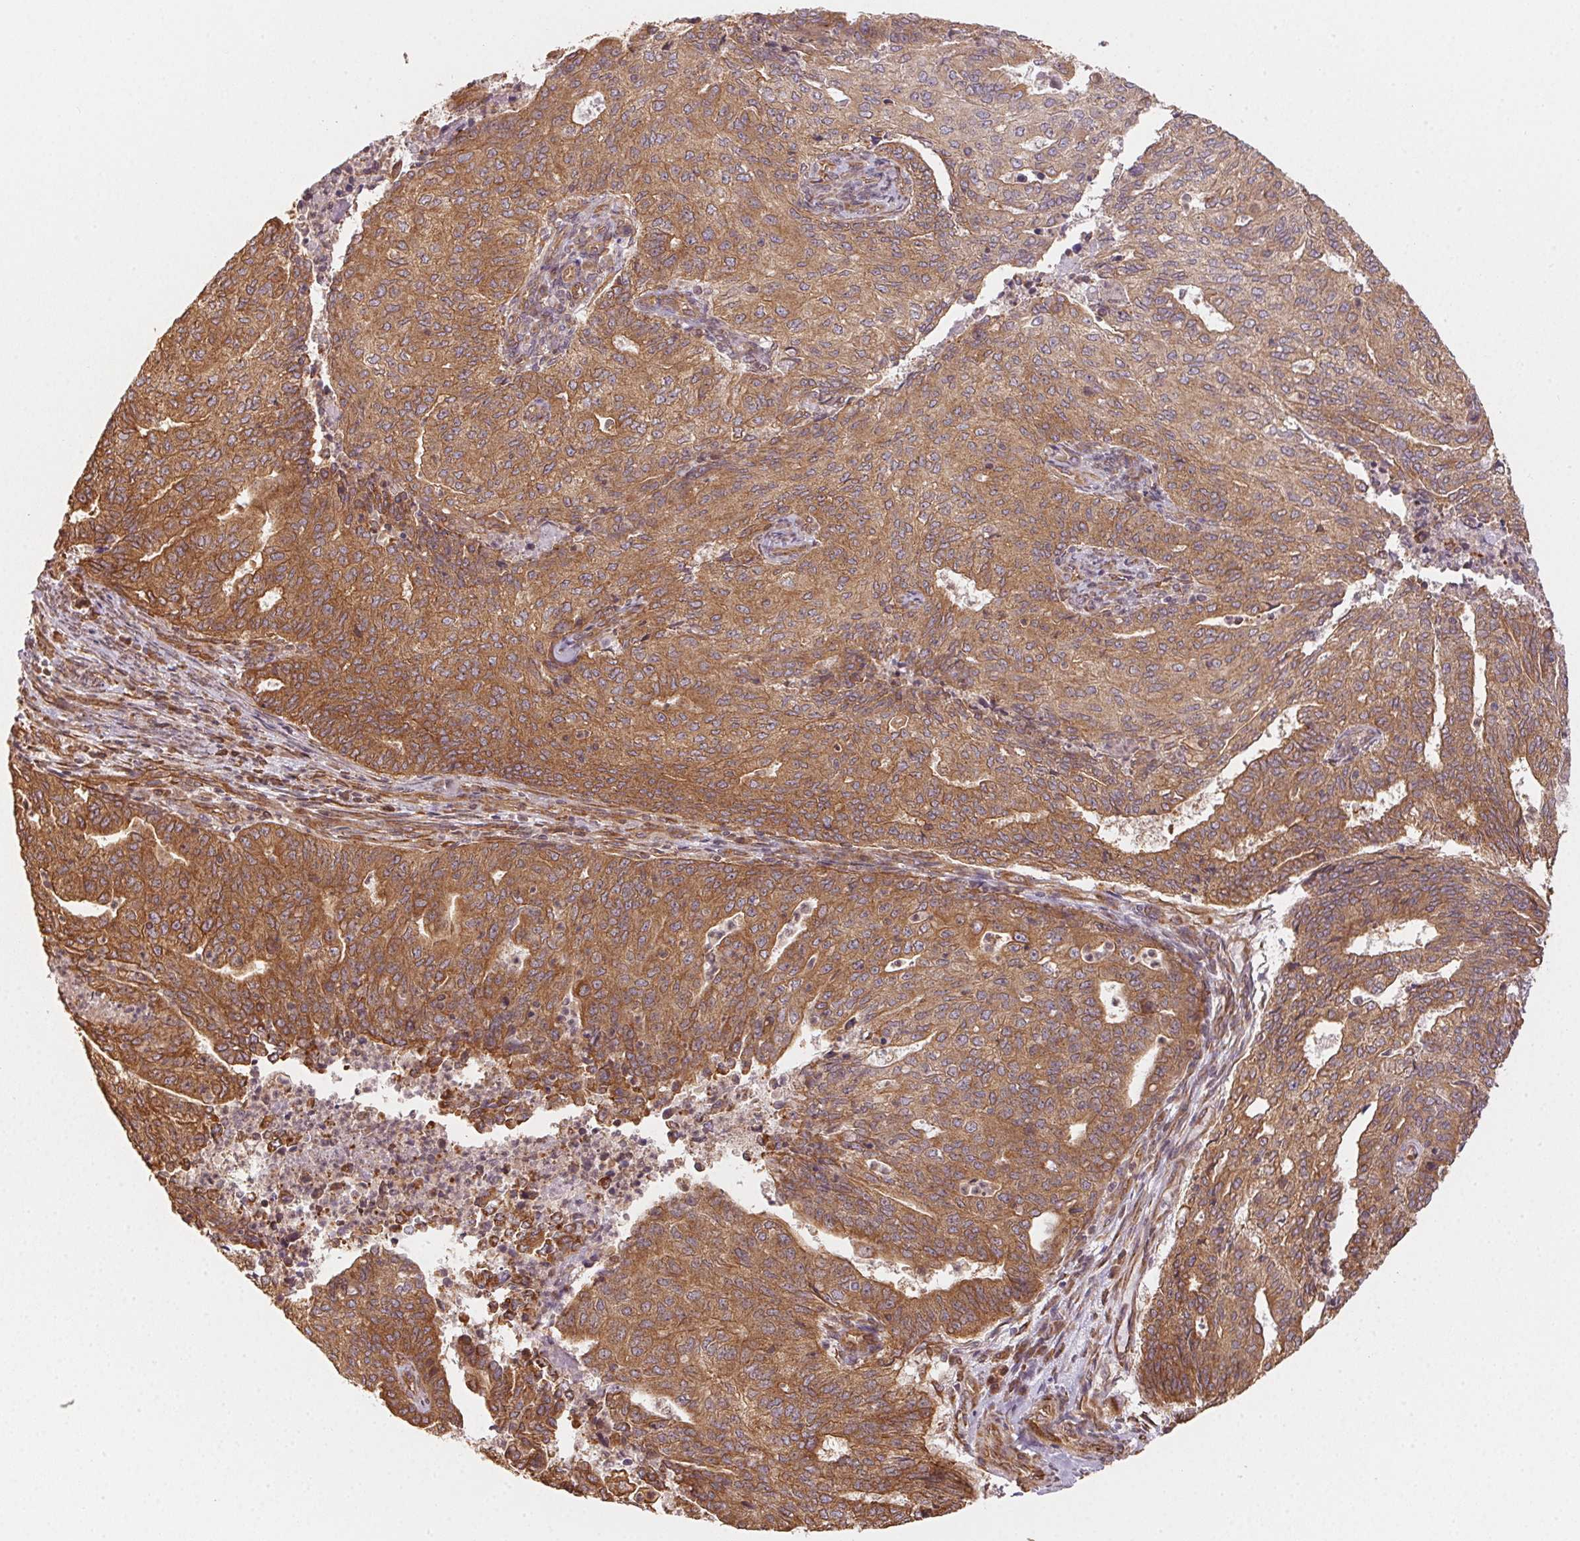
{"staining": {"intensity": "moderate", "quantity": ">75%", "location": "cytoplasmic/membranous"}, "tissue": "endometrial cancer", "cell_type": "Tumor cells", "image_type": "cancer", "snomed": [{"axis": "morphology", "description": "Adenocarcinoma, NOS"}, {"axis": "topography", "description": "Endometrium"}], "caption": "There is medium levels of moderate cytoplasmic/membranous staining in tumor cells of endometrial adenocarcinoma, as demonstrated by immunohistochemical staining (brown color).", "gene": "STRN4", "patient": {"sex": "female", "age": 82}}